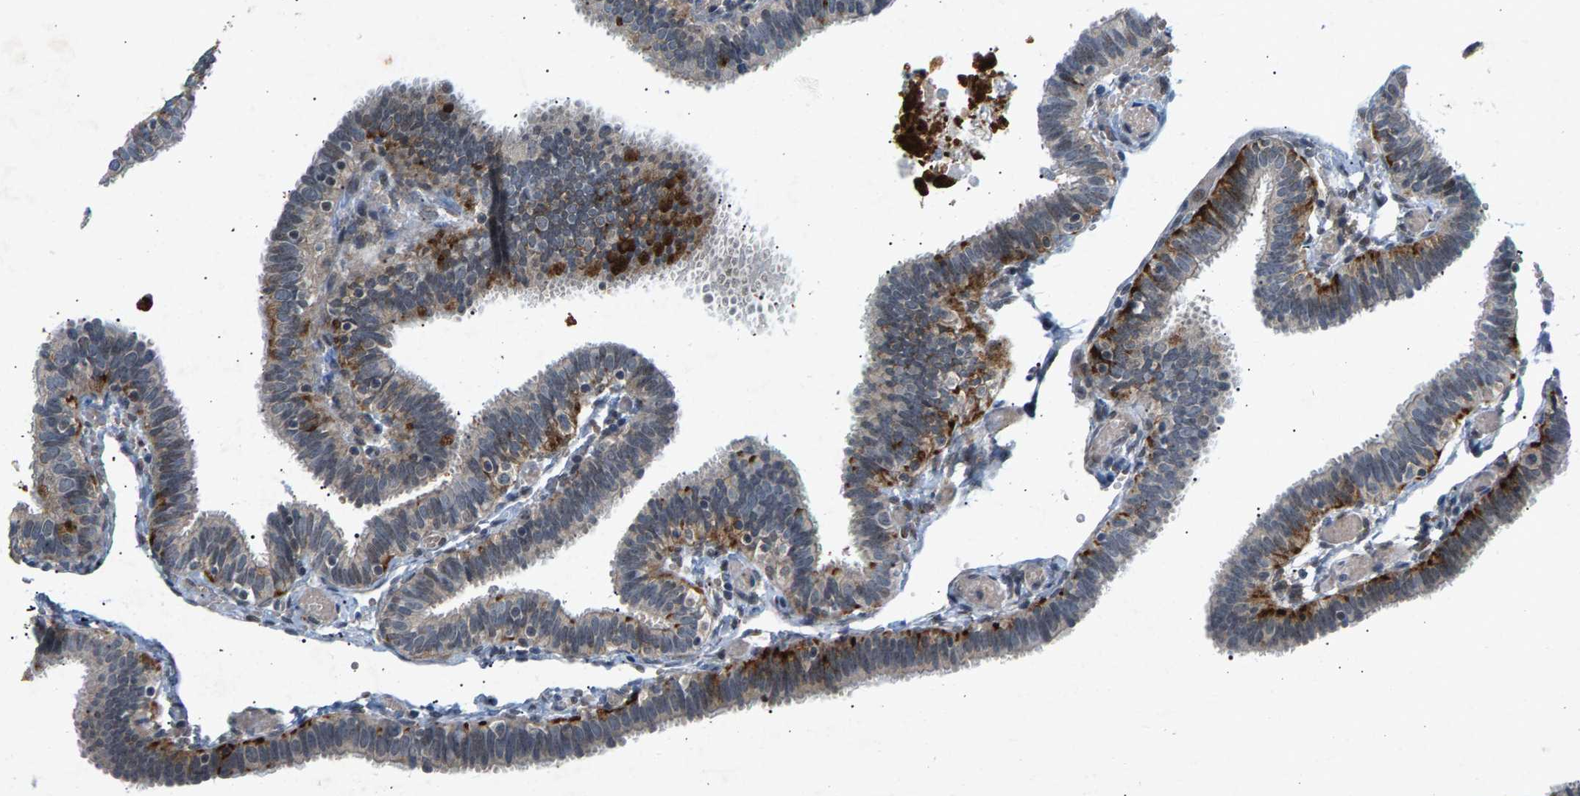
{"staining": {"intensity": "strong", "quantity": "<25%", "location": "cytoplasmic/membranous"}, "tissue": "fallopian tube", "cell_type": "Glandular cells", "image_type": "normal", "snomed": [{"axis": "morphology", "description": "Normal tissue, NOS"}, {"axis": "topography", "description": "Fallopian tube"}], "caption": "High-power microscopy captured an IHC micrograph of normal fallopian tube, revealing strong cytoplasmic/membranous expression in approximately <25% of glandular cells.", "gene": "ZPR1", "patient": {"sex": "female", "age": 46}}